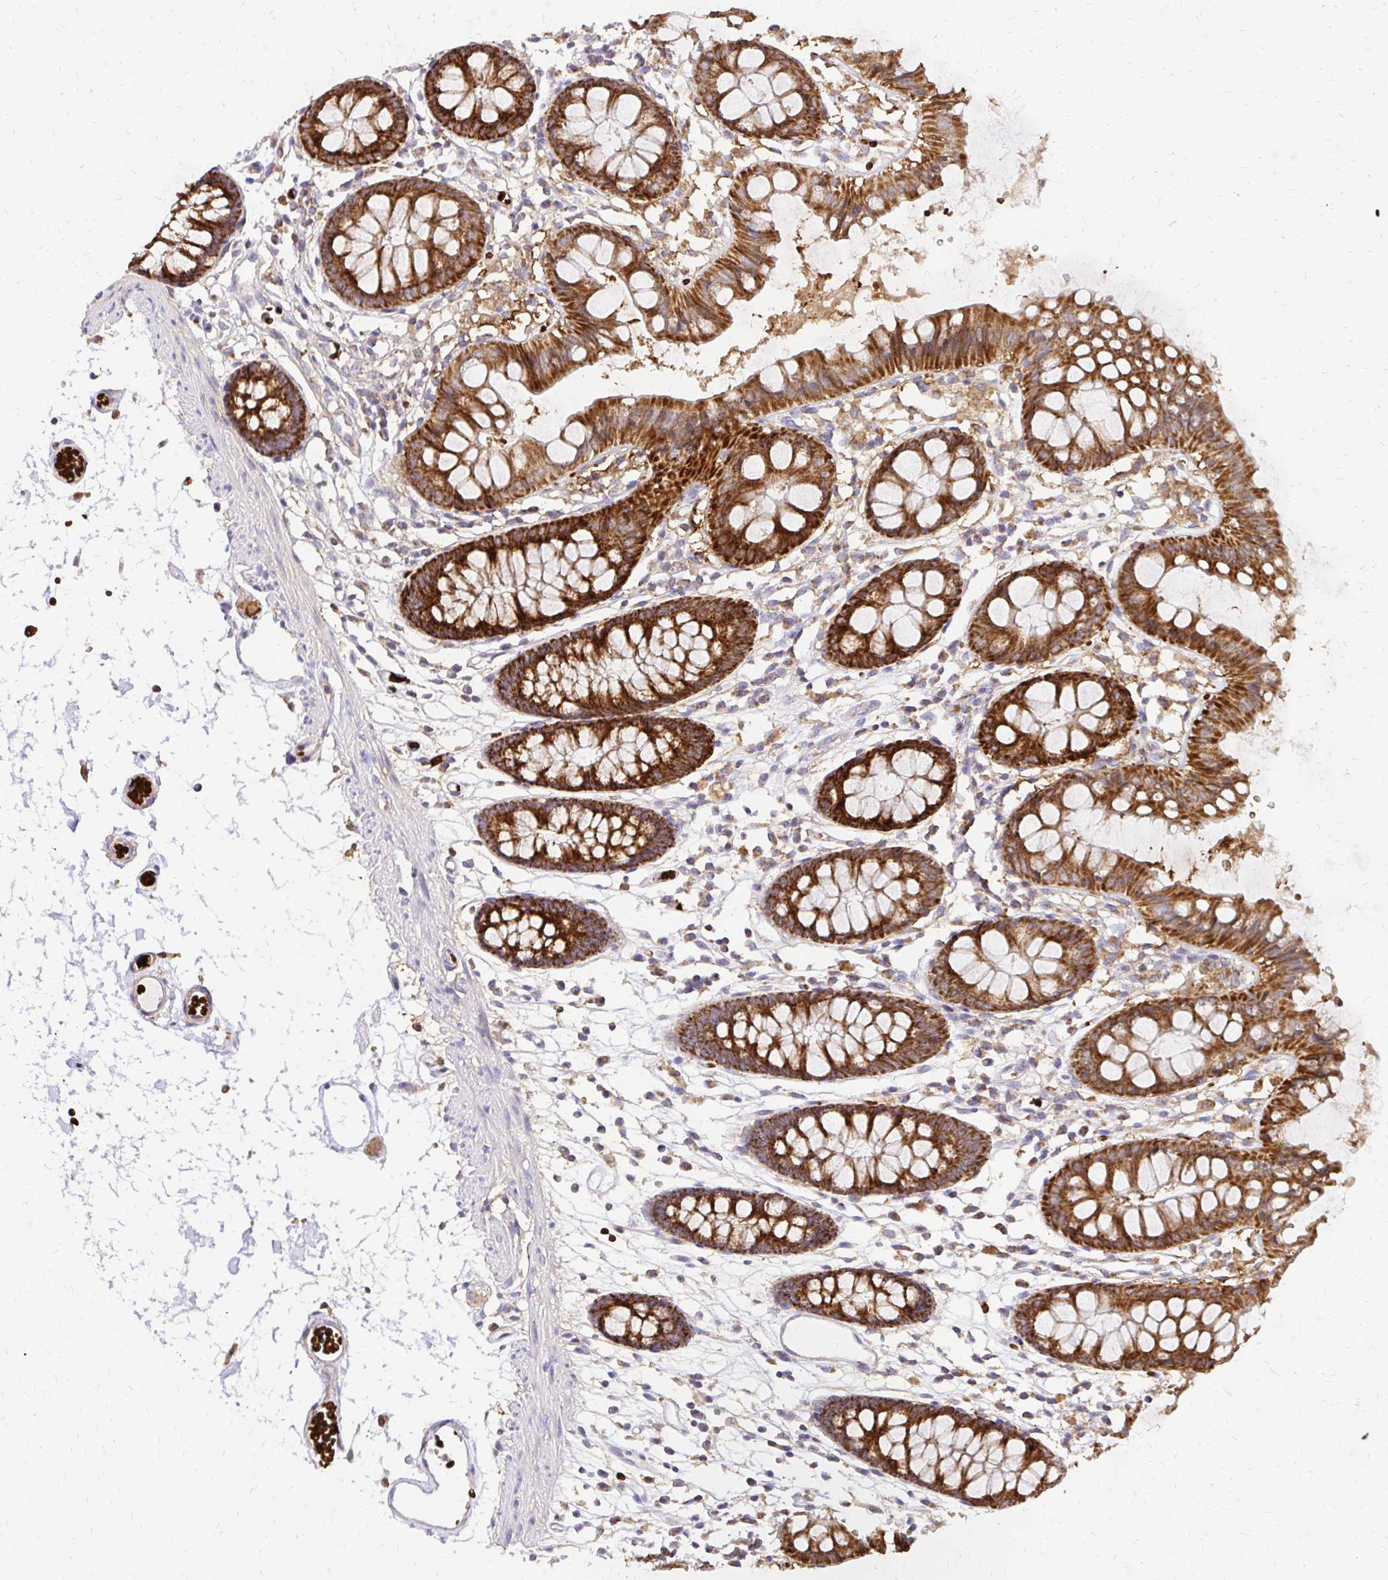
{"staining": {"intensity": "moderate", "quantity": "25%-75%", "location": "cytoplasmic/membranous"}, "tissue": "colon", "cell_type": "Endothelial cells", "image_type": "normal", "snomed": [{"axis": "morphology", "description": "Normal tissue, NOS"}, {"axis": "topography", "description": "Colon"}], "caption": "Brown immunohistochemical staining in unremarkable human colon displays moderate cytoplasmic/membranous expression in approximately 25%-75% of endothelial cells. (Brightfield microscopy of DAB IHC at high magnification).", "gene": "MRPL13", "patient": {"sex": "female", "age": 84}}